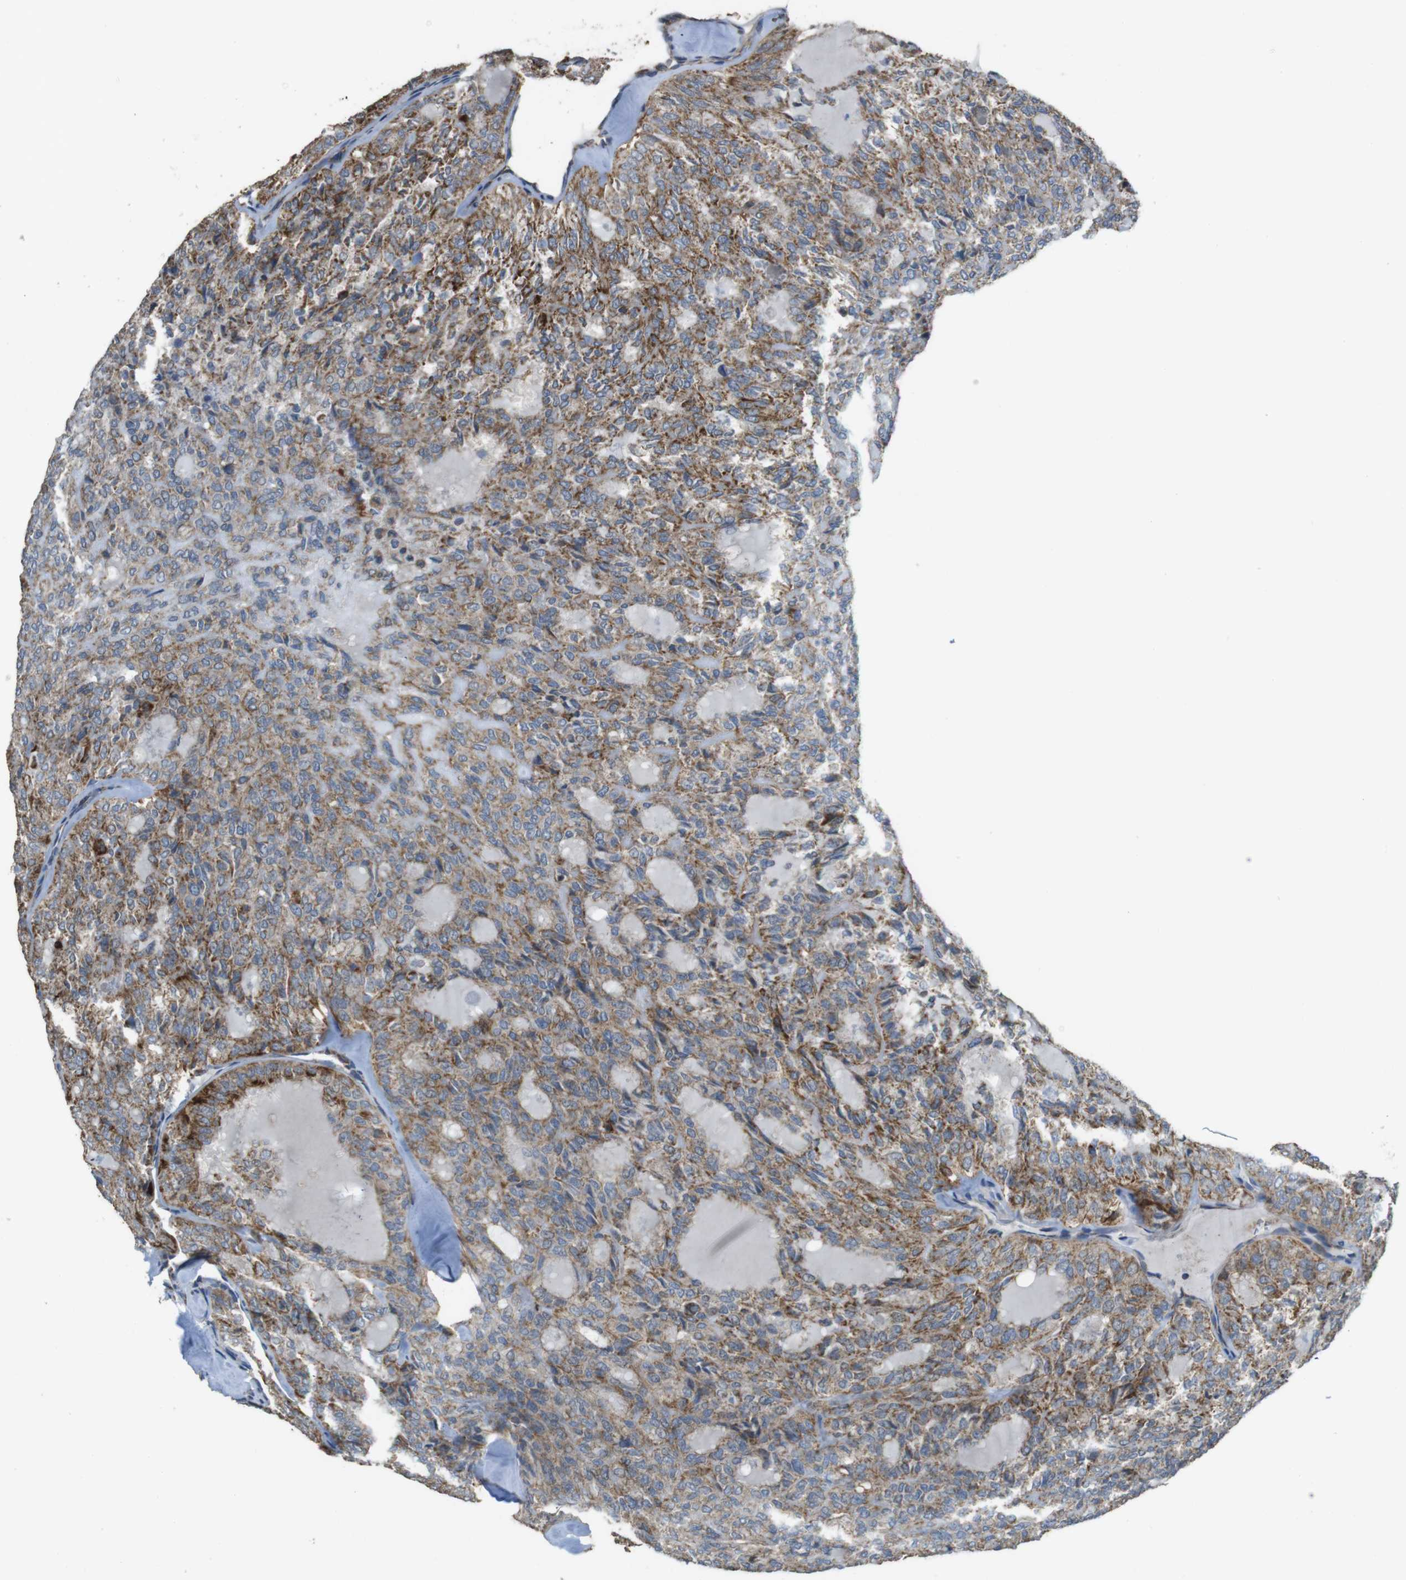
{"staining": {"intensity": "moderate", "quantity": ">75%", "location": "cytoplasmic/membranous"}, "tissue": "thyroid cancer", "cell_type": "Tumor cells", "image_type": "cancer", "snomed": [{"axis": "morphology", "description": "Follicular adenoma carcinoma, NOS"}, {"axis": "topography", "description": "Thyroid gland"}], "caption": "A micrograph showing moderate cytoplasmic/membranous expression in approximately >75% of tumor cells in thyroid cancer (follicular adenoma carcinoma), as visualized by brown immunohistochemical staining.", "gene": "CALHM2", "patient": {"sex": "male", "age": 75}}